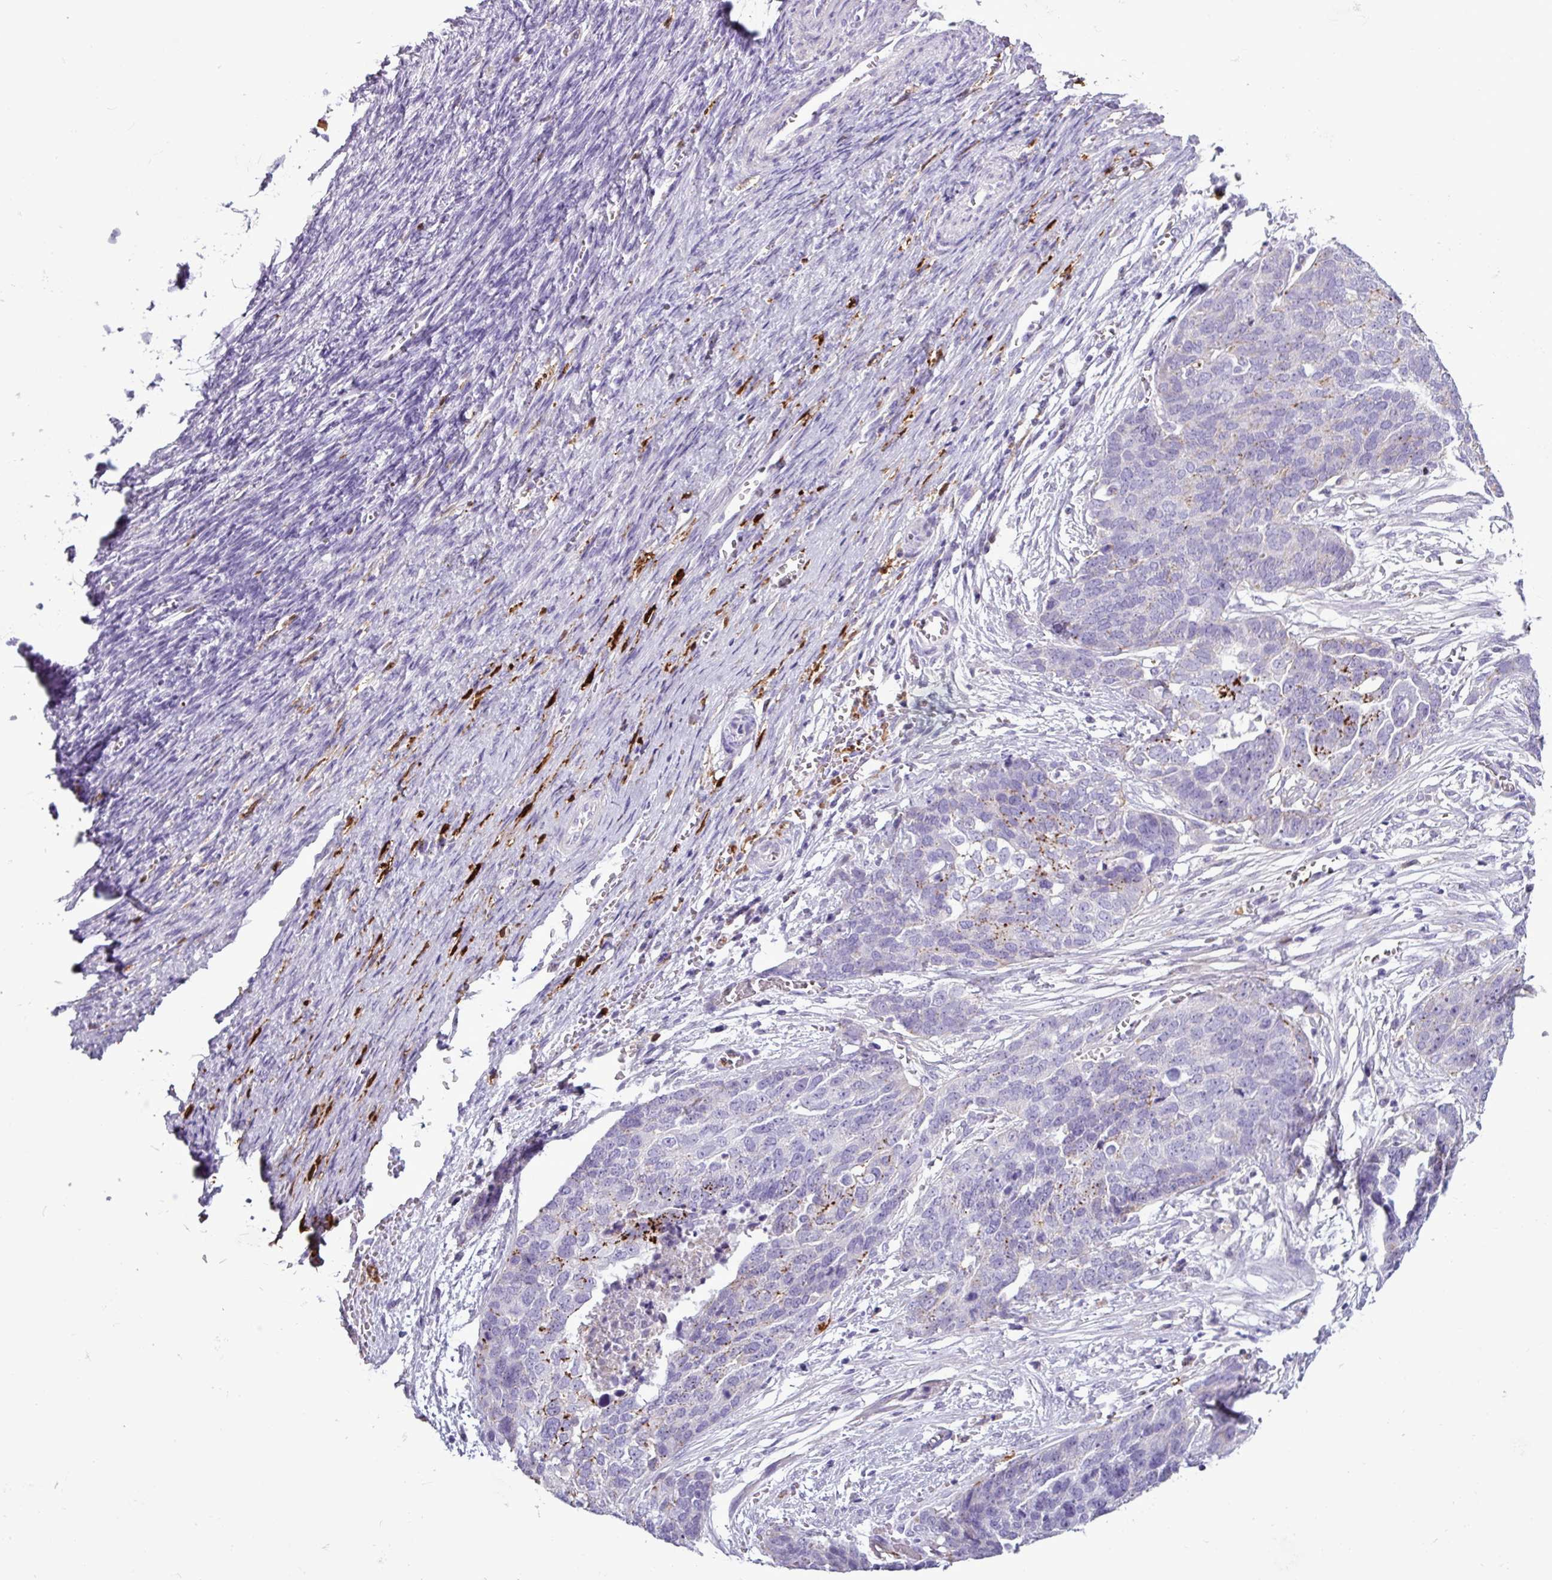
{"staining": {"intensity": "moderate", "quantity": "<25%", "location": "cytoplasmic/membranous"}, "tissue": "ovarian cancer", "cell_type": "Tumor cells", "image_type": "cancer", "snomed": [{"axis": "morphology", "description": "Cystadenocarcinoma, serous, NOS"}, {"axis": "topography", "description": "Ovary"}], "caption": "Immunohistochemistry (DAB) staining of ovarian serous cystadenocarcinoma exhibits moderate cytoplasmic/membranous protein expression in about <25% of tumor cells. The staining is performed using DAB (3,3'-diaminobenzidine) brown chromogen to label protein expression. The nuclei are counter-stained blue using hematoxylin.", "gene": "TMEM200C", "patient": {"sex": "female", "age": 44}}